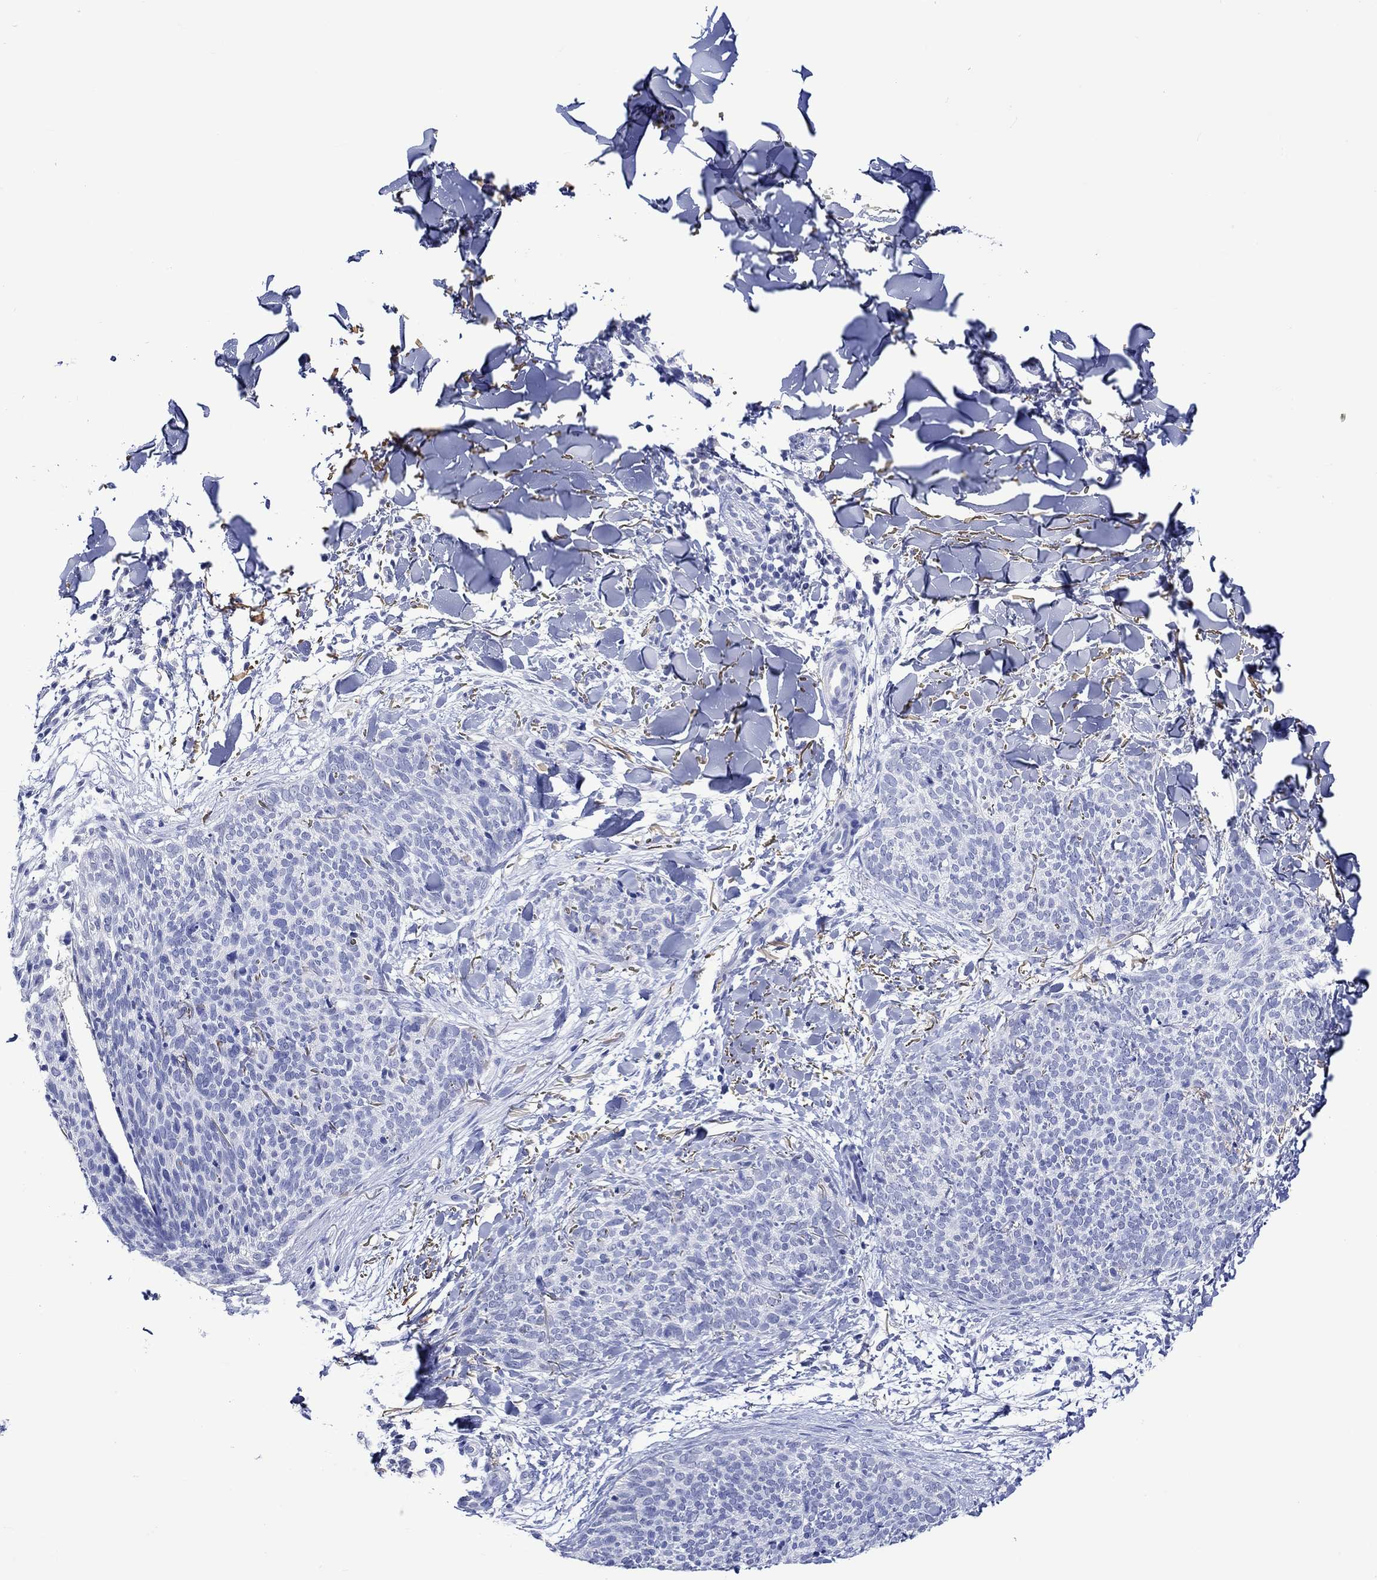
{"staining": {"intensity": "negative", "quantity": "none", "location": "none"}, "tissue": "skin cancer", "cell_type": "Tumor cells", "image_type": "cancer", "snomed": [{"axis": "morphology", "description": "Basal cell carcinoma"}, {"axis": "topography", "description": "Skin"}], "caption": "IHC image of neoplastic tissue: basal cell carcinoma (skin) stained with DAB (3,3'-diaminobenzidine) shows no significant protein expression in tumor cells.", "gene": "KLHL35", "patient": {"sex": "male", "age": 64}}